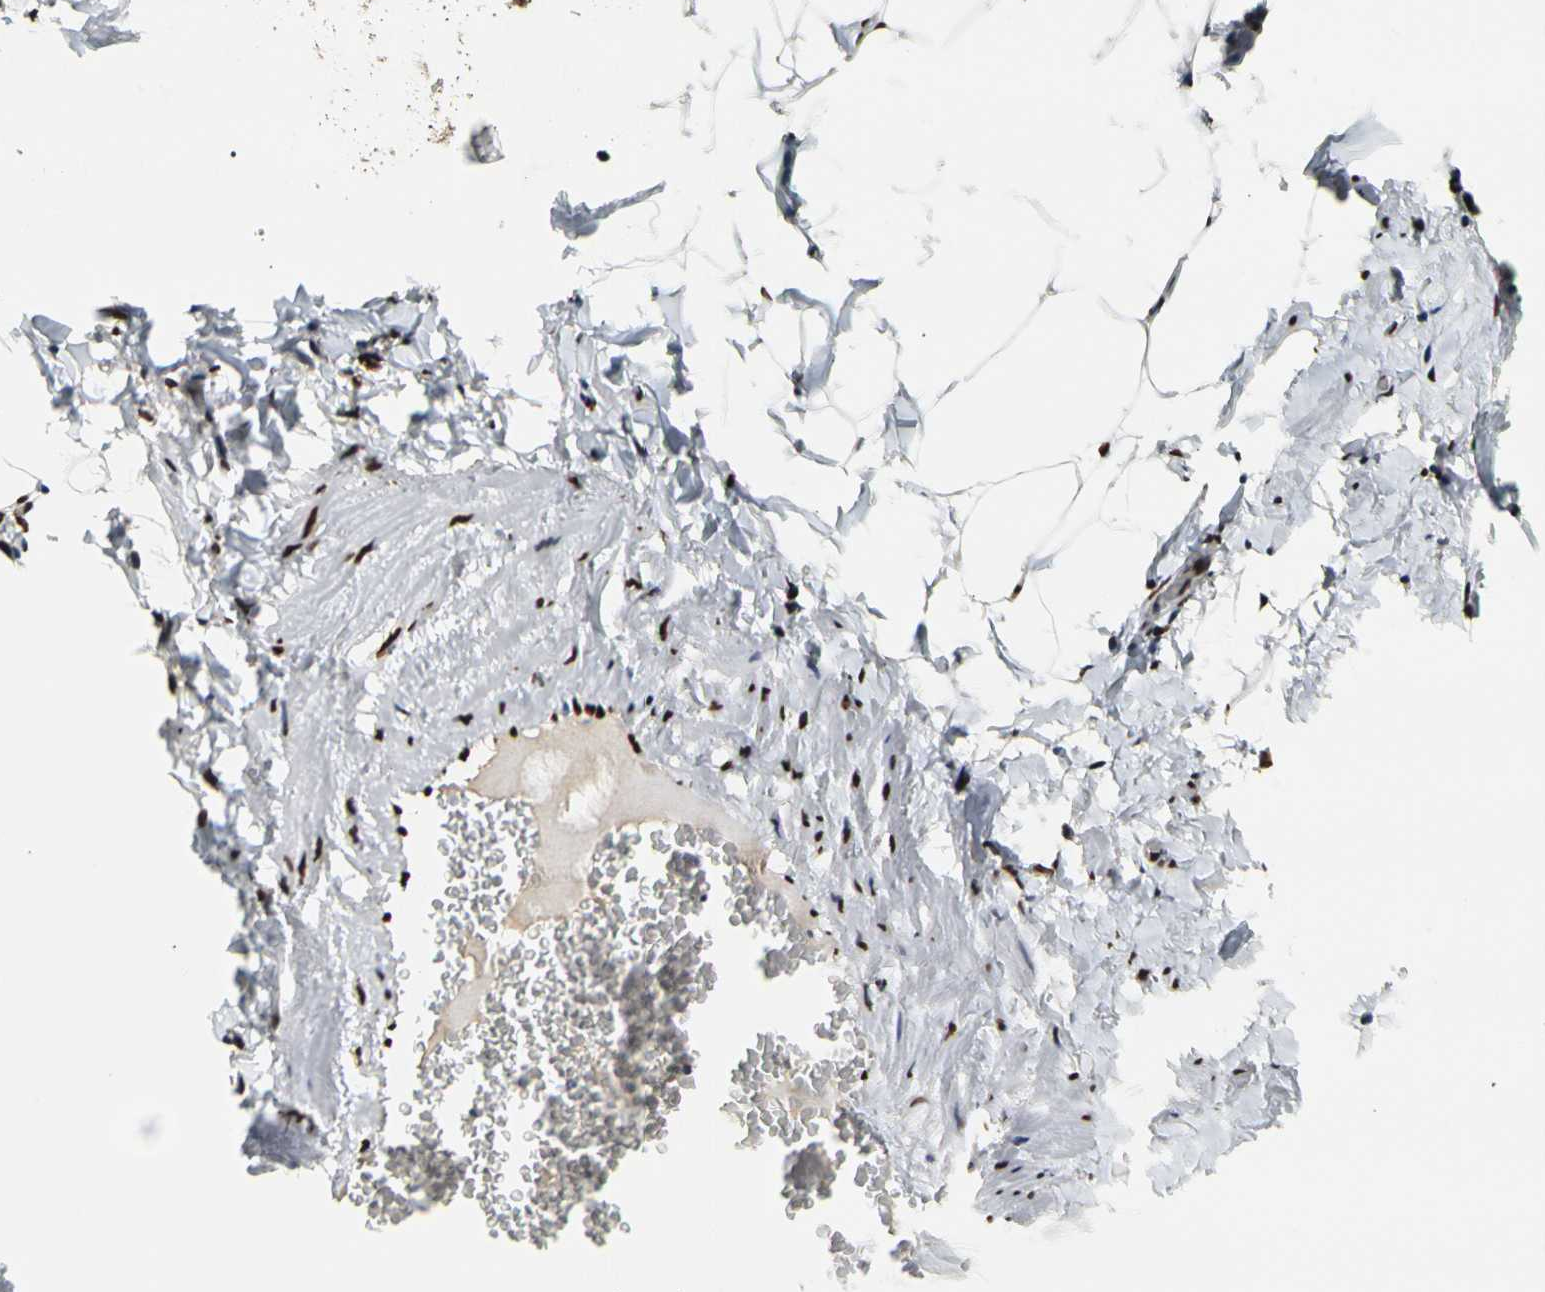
{"staining": {"intensity": "strong", "quantity": ">75%", "location": "nuclear"}, "tissue": "adipose tissue", "cell_type": "Adipocytes", "image_type": "normal", "snomed": [{"axis": "morphology", "description": "Normal tissue, NOS"}, {"axis": "topography", "description": "Vascular tissue"}], "caption": "Immunohistochemical staining of unremarkable adipose tissue displays strong nuclear protein expression in about >75% of adipocytes. (DAB (3,3'-diaminobenzidine) IHC with brightfield microscopy, high magnification).", "gene": "NFIA", "patient": {"sex": "male", "age": 41}}